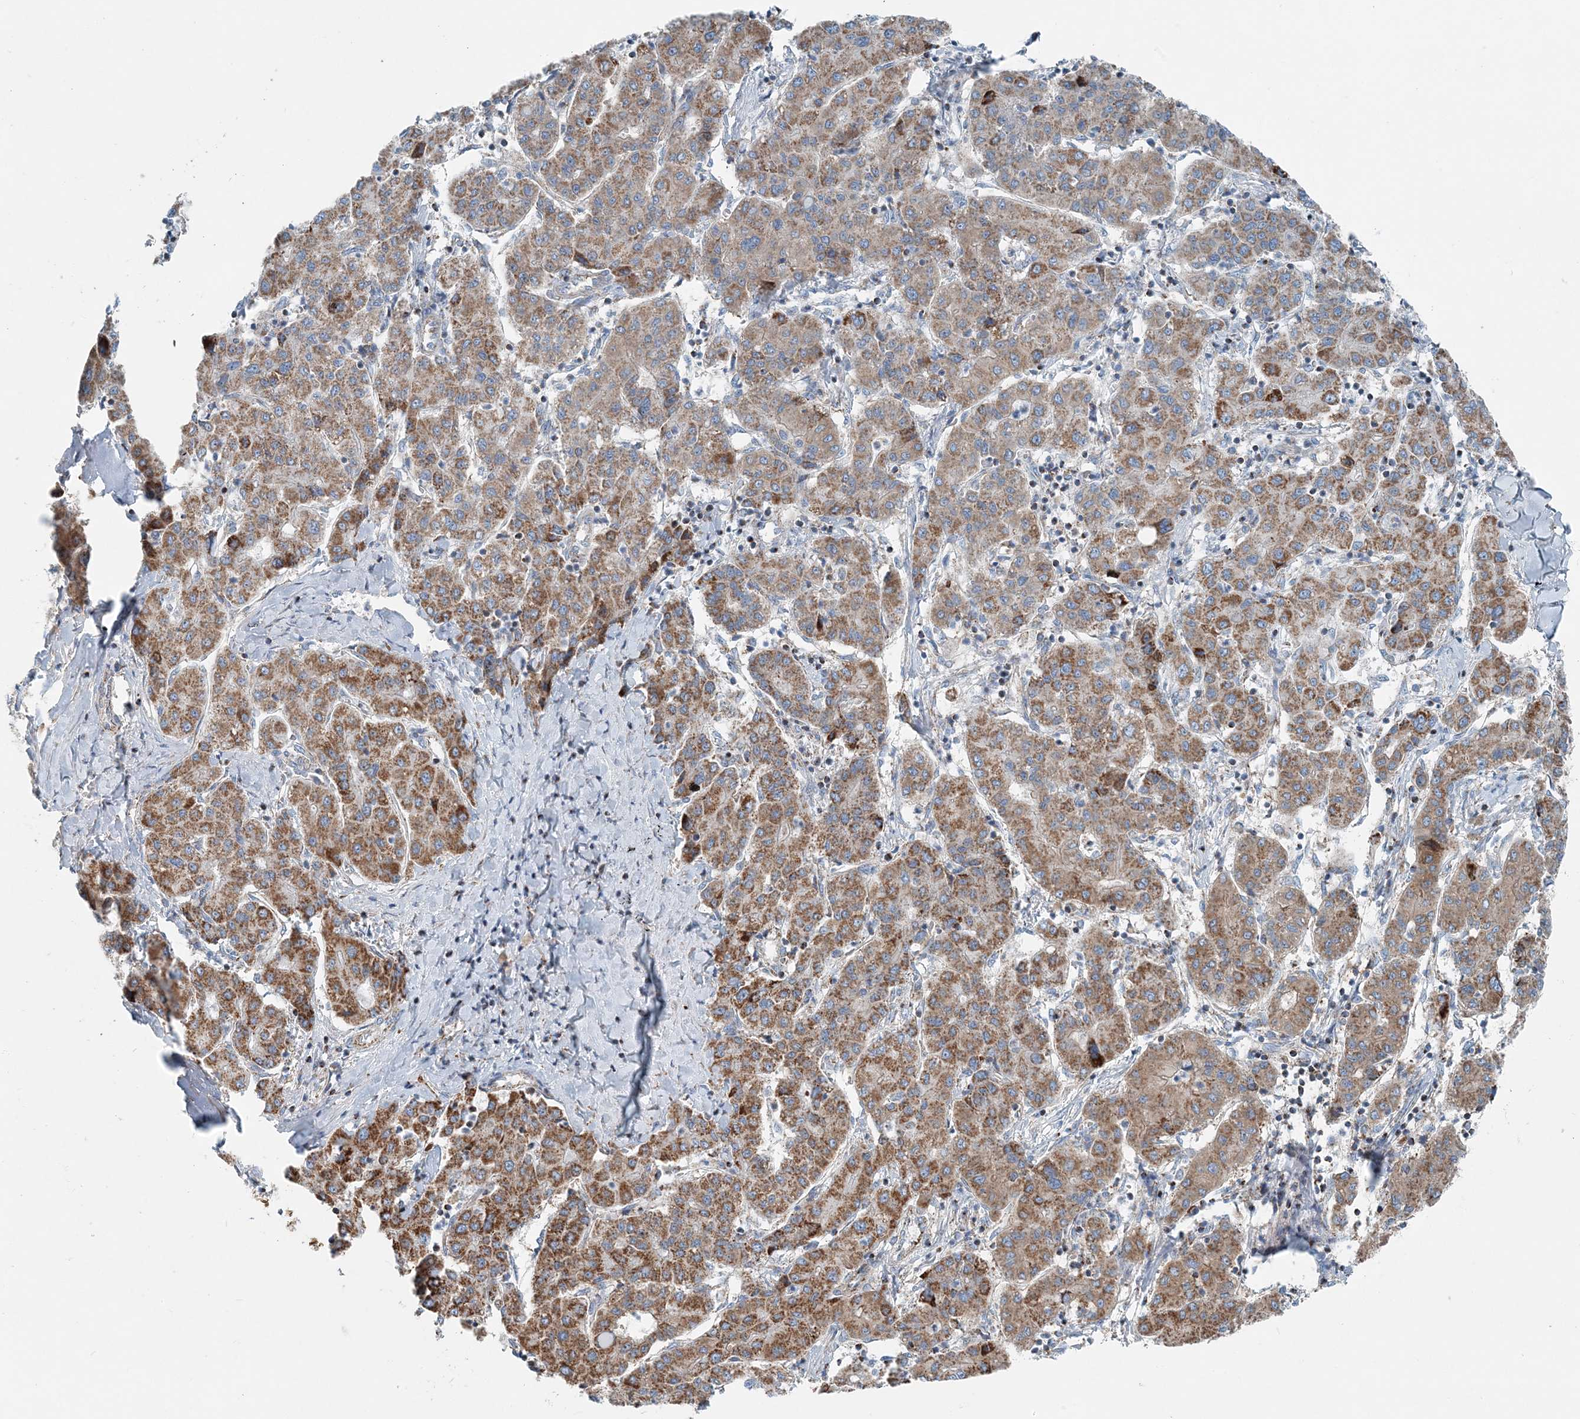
{"staining": {"intensity": "strong", "quantity": ">75%", "location": "cytoplasmic/membranous"}, "tissue": "liver cancer", "cell_type": "Tumor cells", "image_type": "cancer", "snomed": [{"axis": "morphology", "description": "Carcinoma, Hepatocellular, NOS"}, {"axis": "topography", "description": "Liver"}], "caption": "Protein expression analysis of hepatocellular carcinoma (liver) reveals strong cytoplasmic/membranous positivity in approximately >75% of tumor cells.", "gene": "INTU", "patient": {"sex": "male", "age": 65}}